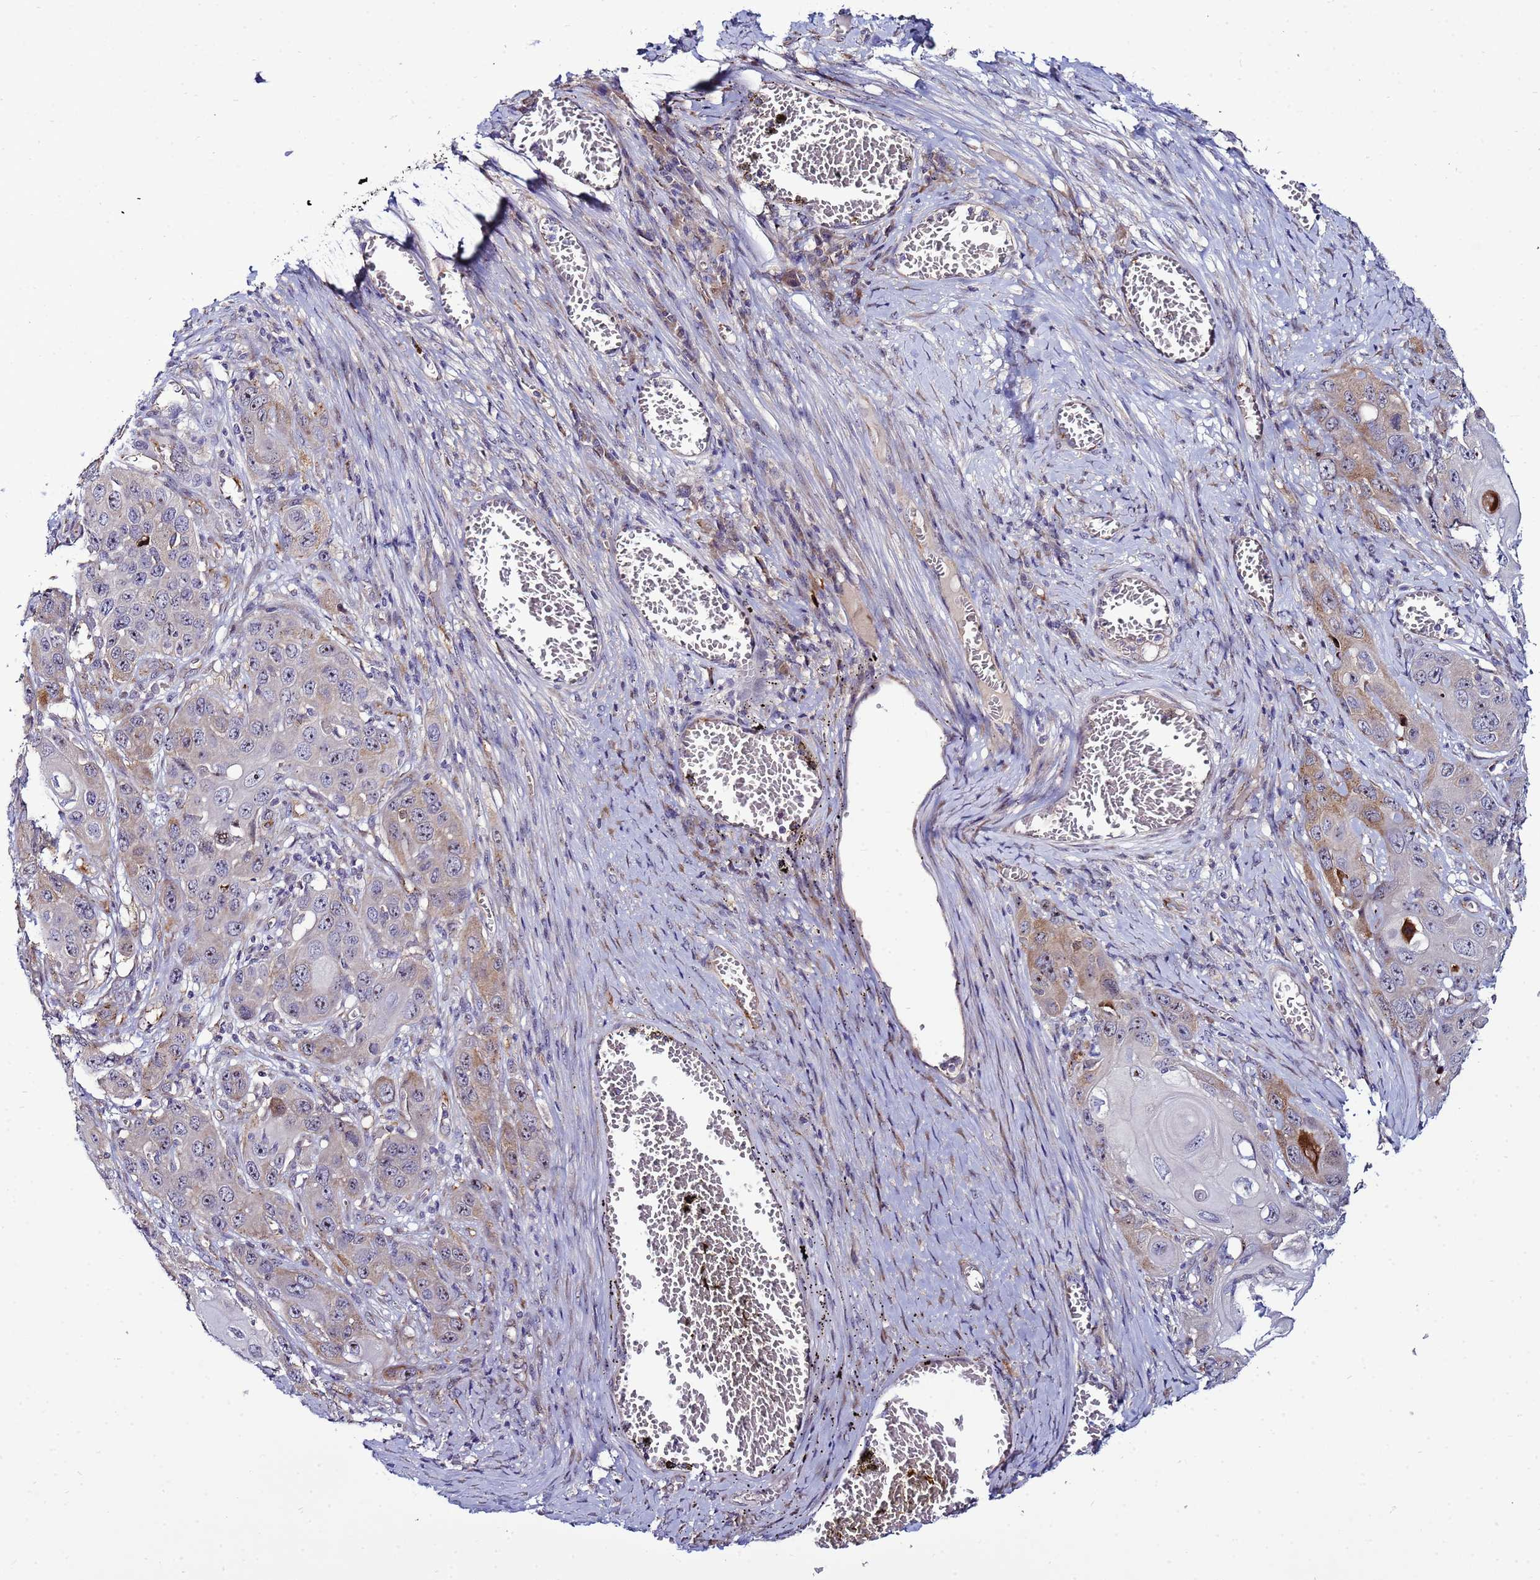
{"staining": {"intensity": "moderate", "quantity": "25%-75%", "location": "cytoplasmic/membranous,nuclear"}, "tissue": "skin cancer", "cell_type": "Tumor cells", "image_type": "cancer", "snomed": [{"axis": "morphology", "description": "Squamous cell carcinoma, NOS"}, {"axis": "topography", "description": "Skin"}], "caption": "Squamous cell carcinoma (skin) stained for a protein (brown) displays moderate cytoplasmic/membranous and nuclear positive positivity in about 25%-75% of tumor cells.", "gene": "NOL8", "patient": {"sex": "male", "age": 55}}